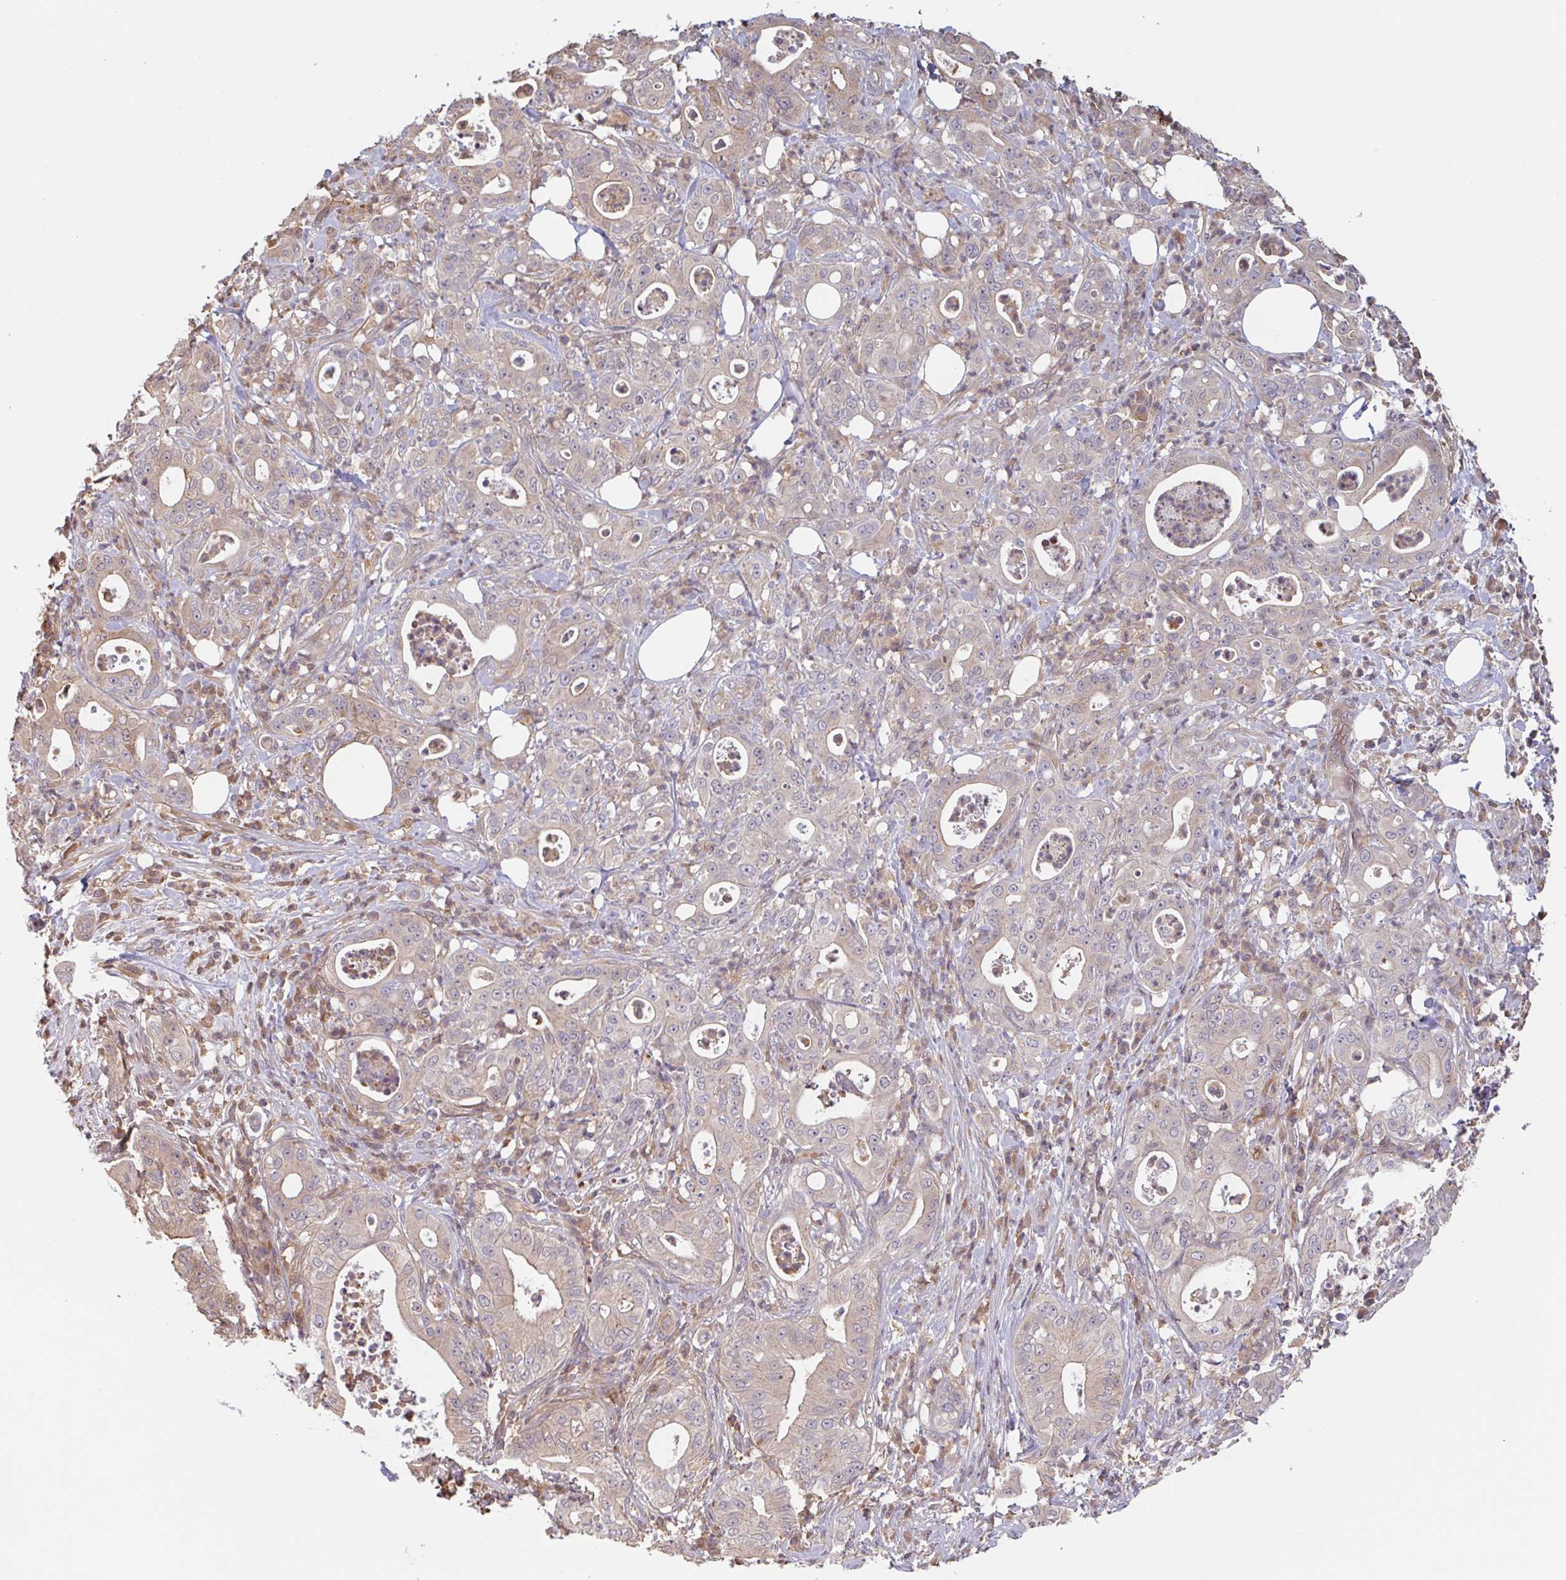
{"staining": {"intensity": "weak", "quantity": "<25%", "location": "cytoplasmic/membranous"}, "tissue": "pancreatic cancer", "cell_type": "Tumor cells", "image_type": "cancer", "snomed": [{"axis": "morphology", "description": "Adenocarcinoma, NOS"}, {"axis": "topography", "description": "Pancreas"}], "caption": "Tumor cells are negative for brown protein staining in pancreatic cancer.", "gene": "OTOP2", "patient": {"sex": "male", "age": 71}}